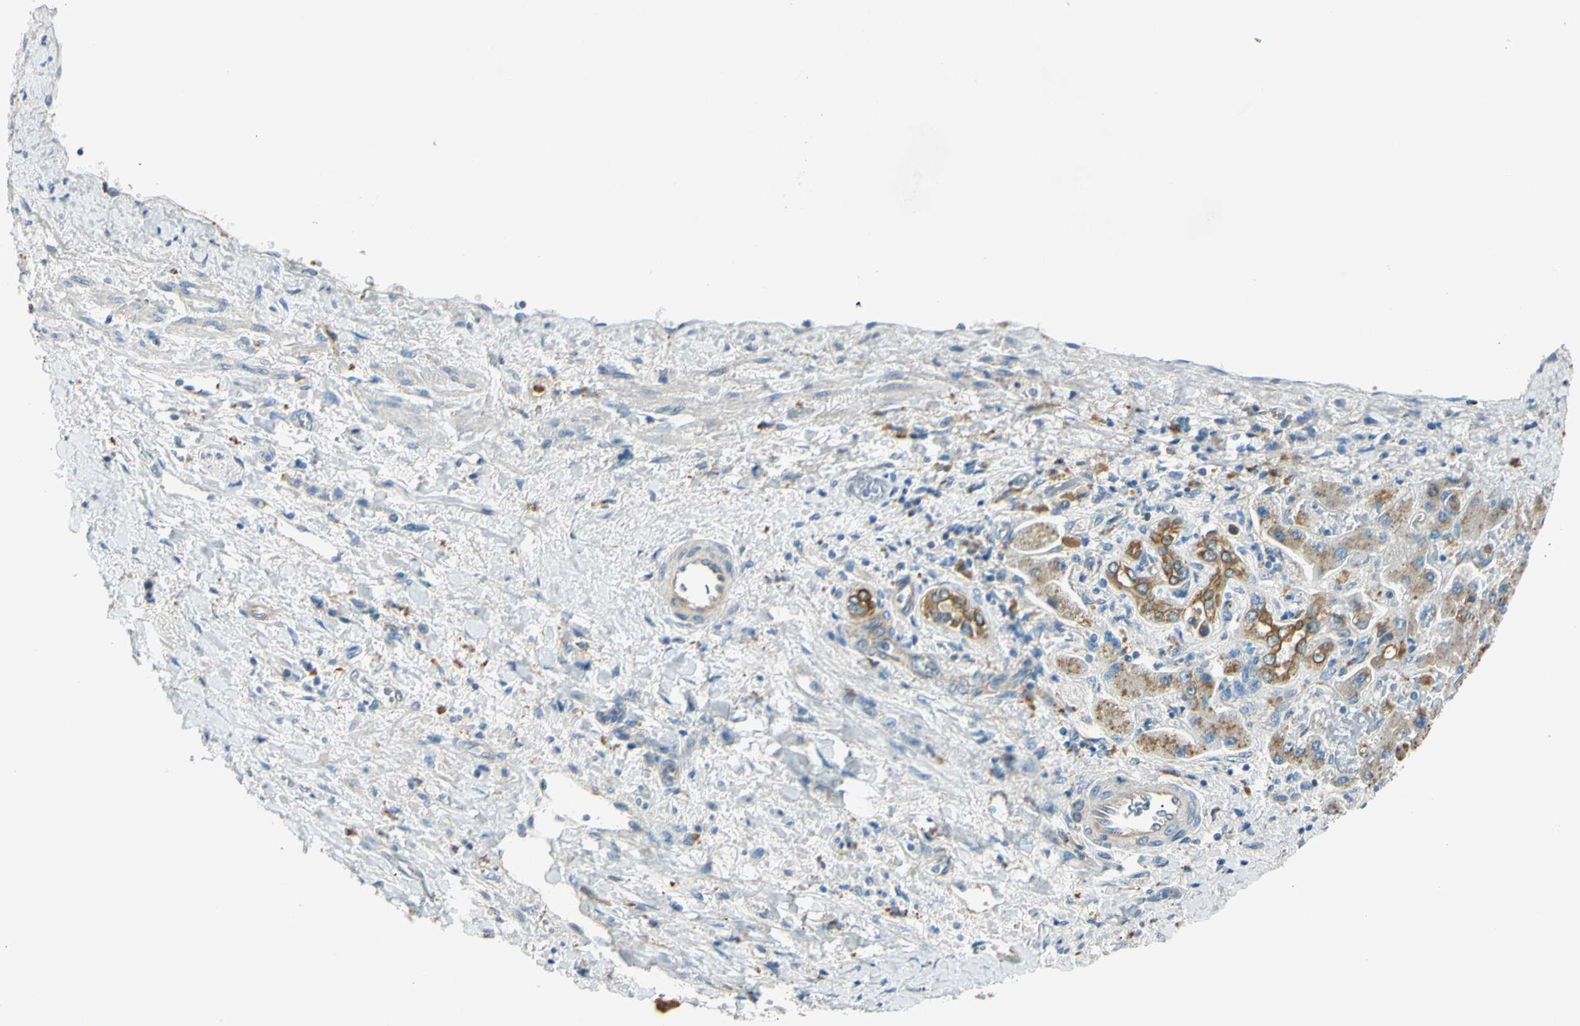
{"staining": {"intensity": "moderate", "quantity": ">75%", "location": "cytoplasmic/membranous"}, "tissue": "liver cancer", "cell_type": "Tumor cells", "image_type": "cancer", "snomed": [{"axis": "morphology", "description": "Cholangiocarcinoma"}, {"axis": "topography", "description": "Liver"}], "caption": "Immunohistochemistry (IHC) (DAB (3,3'-diaminobenzidine)) staining of human liver cancer (cholangiocarcinoma) shows moderate cytoplasmic/membranous protein staining in approximately >75% of tumor cells. (brown staining indicates protein expression, while blue staining denotes nuclei).", "gene": "LAMA3", "patient": {"sex": "male", "age": 50}}